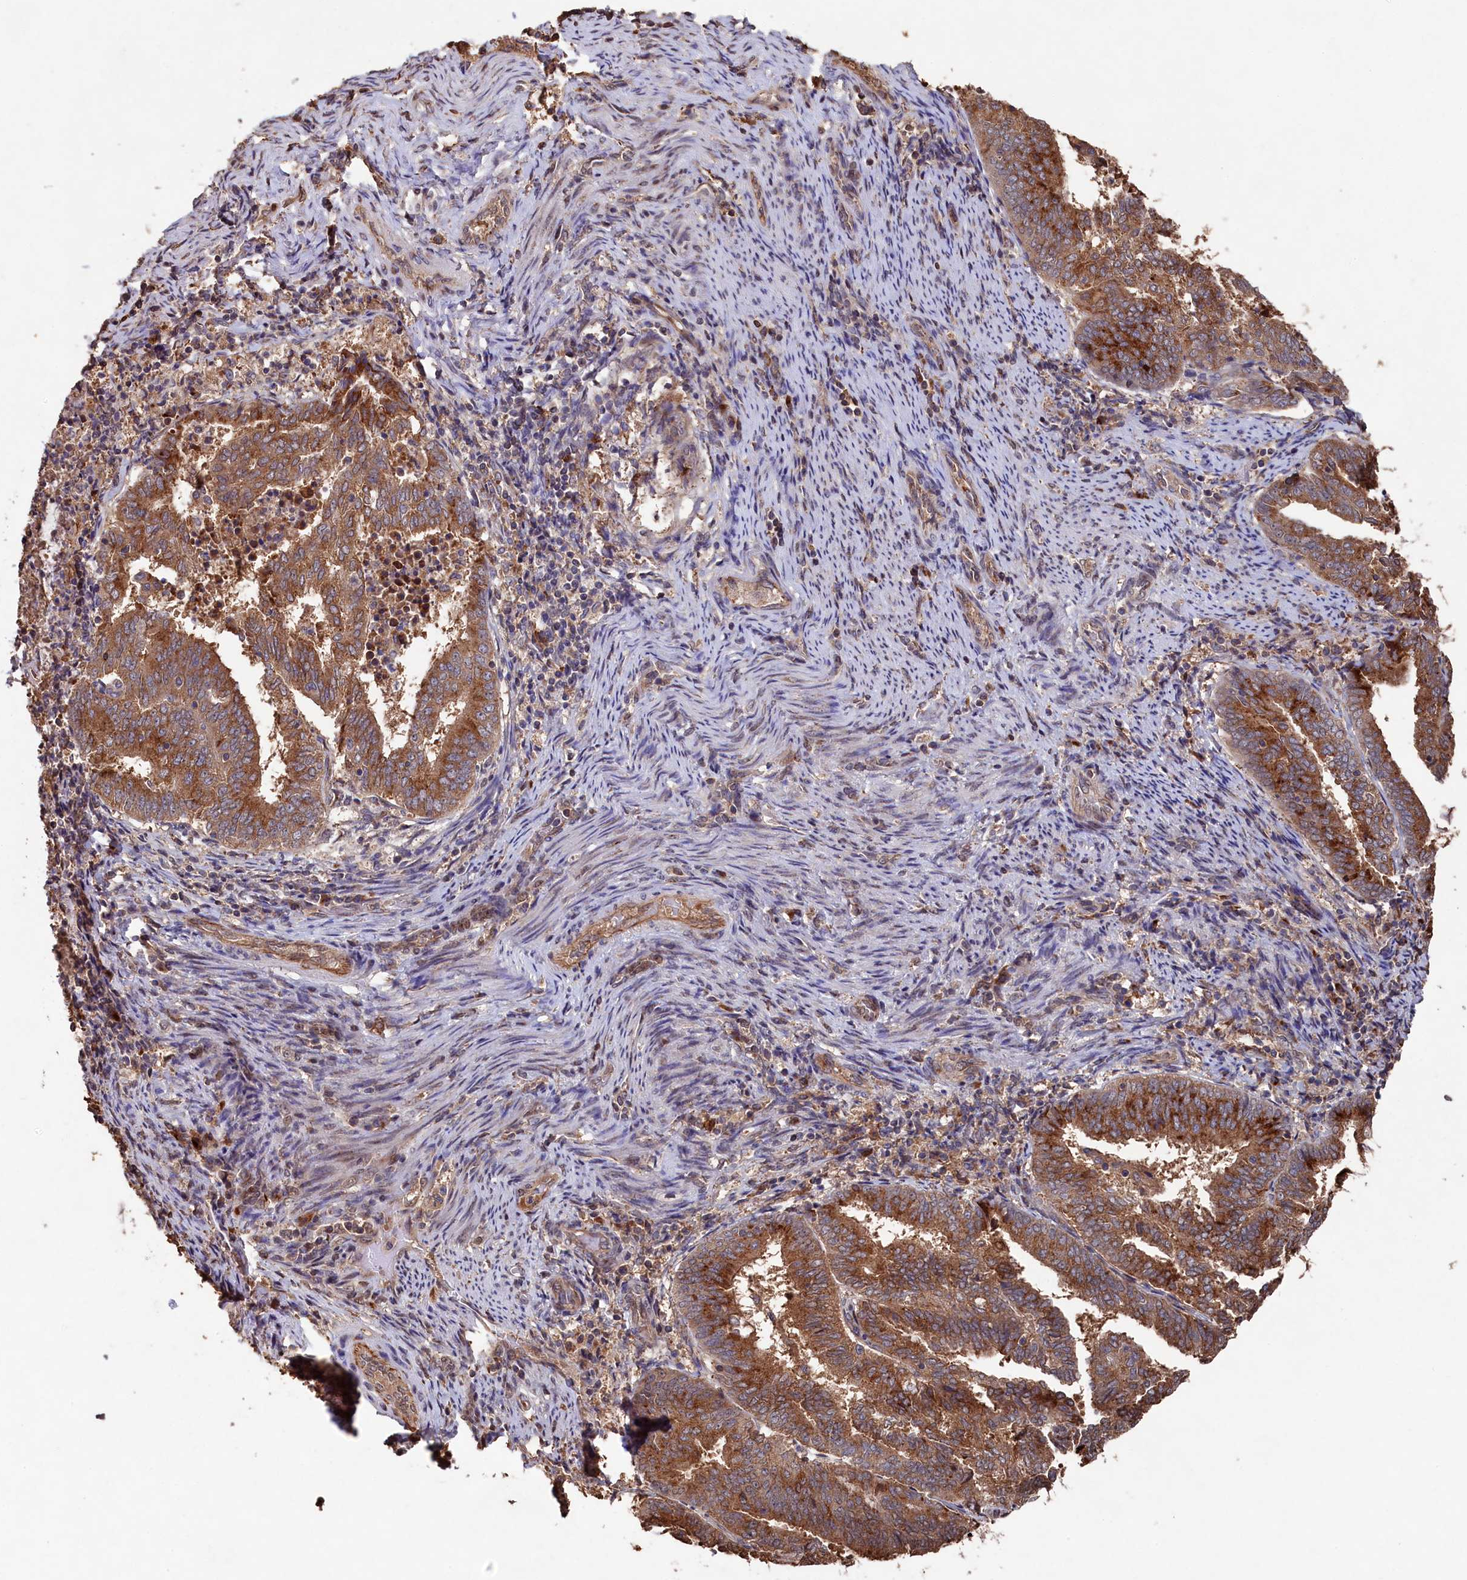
{"staining": {"intensity": "moderate", "quantity": ">75%", "location": "cytoplasmic/membranous"}, "tissue": "endometrial cancer", "cell_type": "Tumor cells", "image_type": "cancer", "snomed": [{"axis": "morphology", "description": "Adenocarcinoma, NOS"}, {"axis": "topography", "description": "Endometrium"}], "caption": "Immunohistochemistry photomicrograph of neoplastic tissue: endometrial cancer (adenocarcinoma) stained using IHC demonstrates medium levels of moderate protein expression localized specifically in the cytoplasmic/membranous of tumor cells, appearing as a cytoplasmic/membranous brown color.", "gene": "NAA60", "patient": {"sex": "female", "age": 80}}